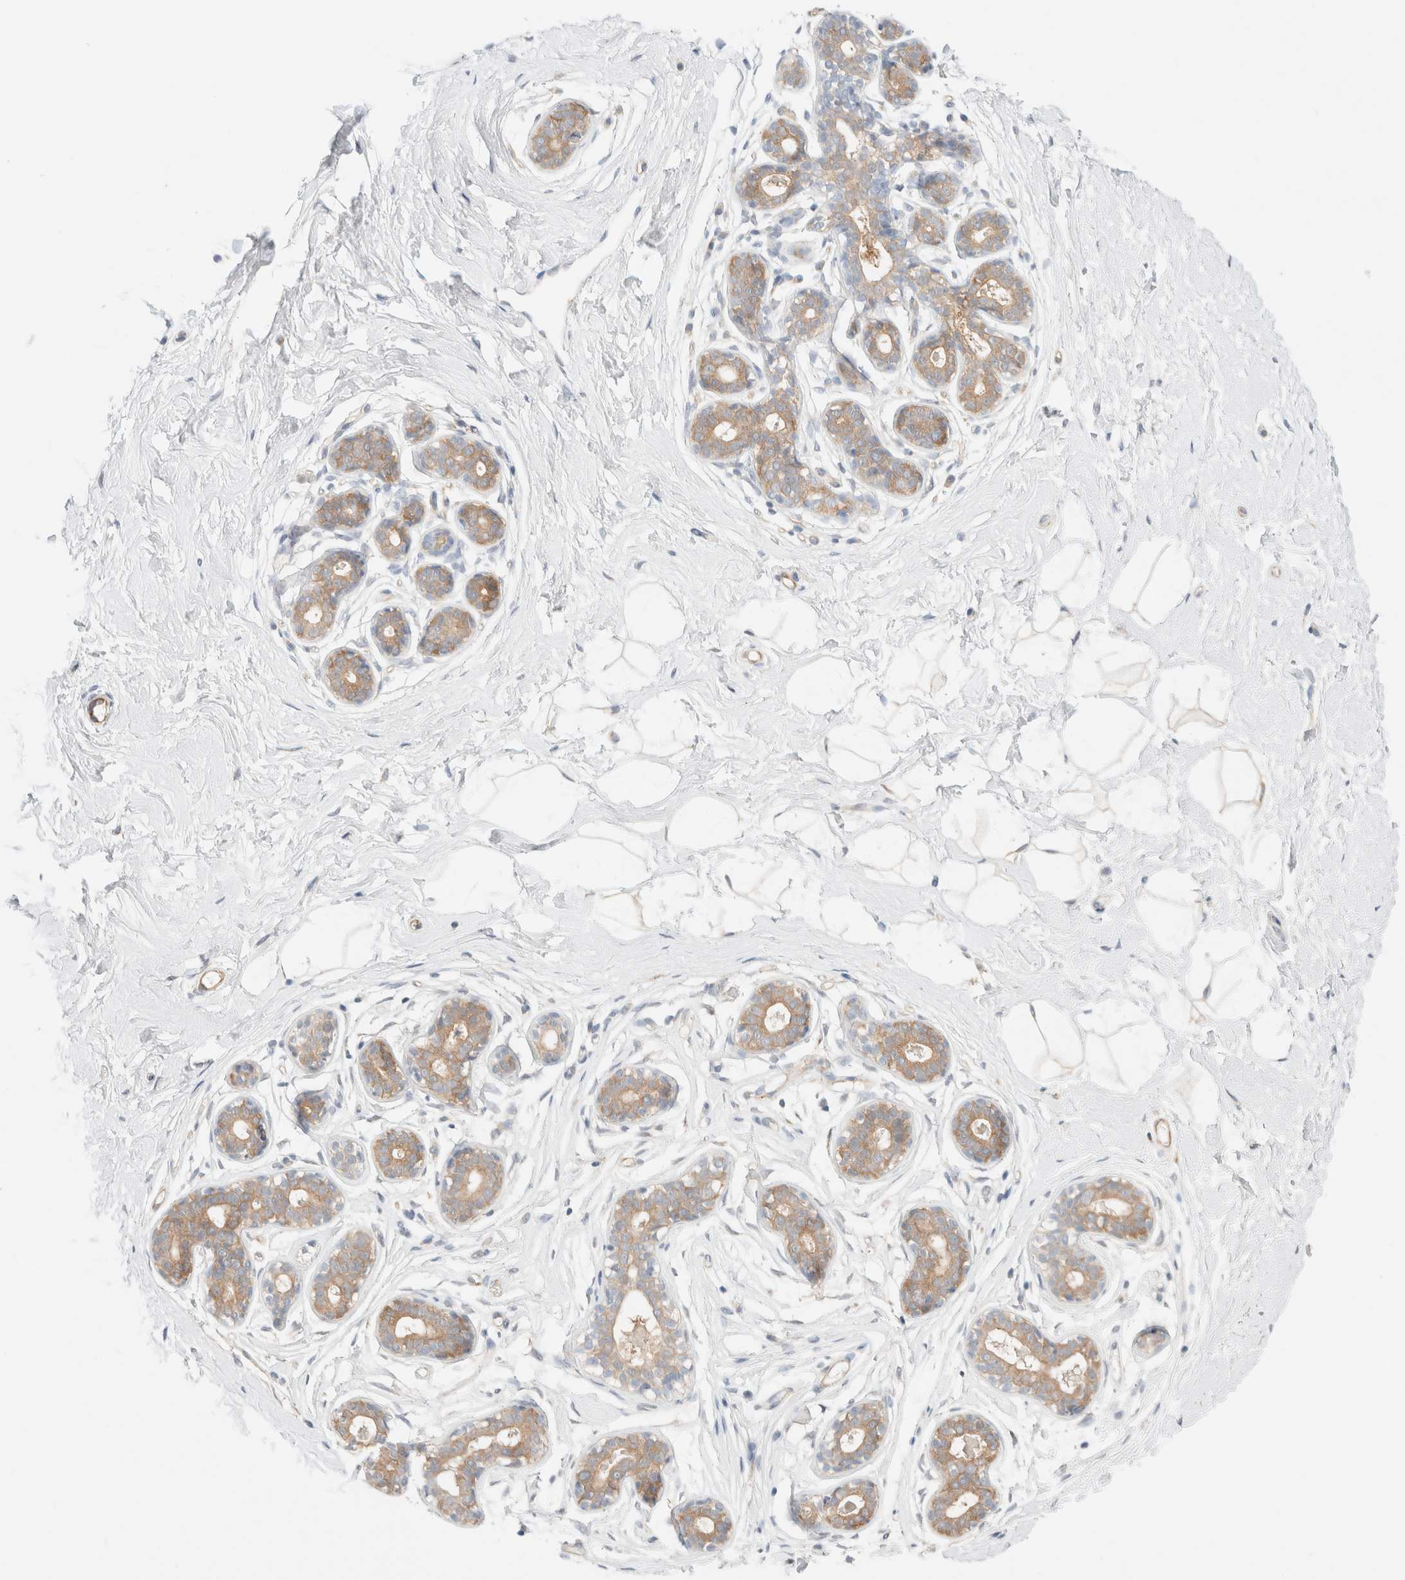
{"staining": {"intensity": "negative", "quantity": "none", "location": "none"}, "tissue": "breast", "cell_type": "Adipocytes", "image_type": "normal", "snomed": [{"axis": "morphology", "description": "Normal tissue, NOS"}, {"axis": "topography", "description": "Breast"}], "caption": "Immunohistochemistry (IHC) image of benign breast: breast stained with DAB (3,3'-diaminobenzidine) shows no significant protein expression in adipocytes.", "gene": "UNC13B", "patient": {"sex": "female", "age": 23}}